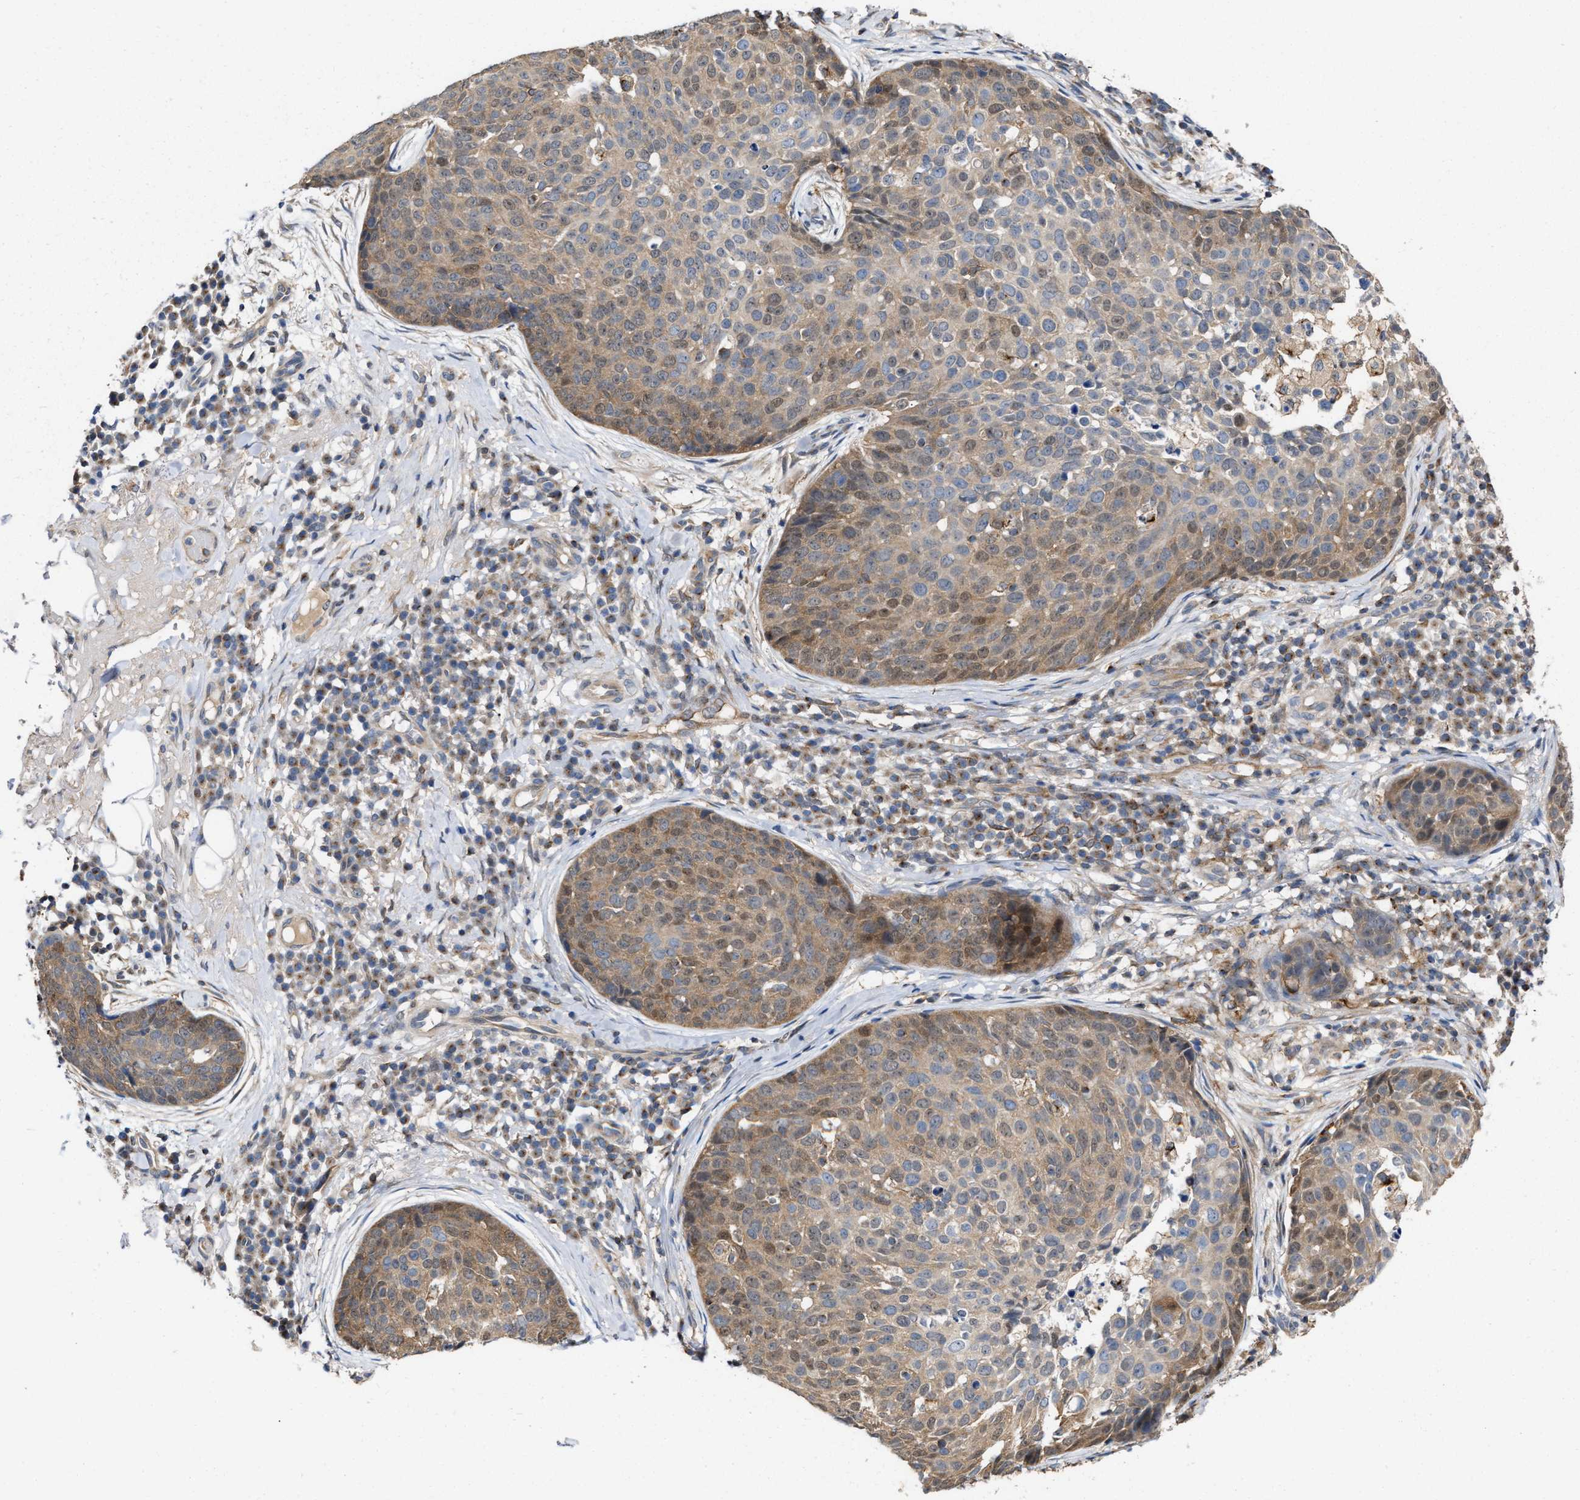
{"staining": {"intensity": "moderate", "quantity": ">75%", "location": "nuclear"}, "tissue": "skin cancer", "cell_type": "Tumor cells", "image_type": "cancer", "snomed": [{"axis": "morphology", "description": "Squamous cell carcinoma in situ, NOS"}, {"axis": "morphology", "description": "Squamous cell carcinoma, NOS"}, {"axis": "topography", "description": "Skin"}], "caption": "An image of human skin cancer stained for a protein shows moderate nuclear brown staining in tumor cells. (DAB IHC with brightfield microscopy, high magnification).", "gene": "BBLN", "patient": {"sex": "male", "age": 93}}